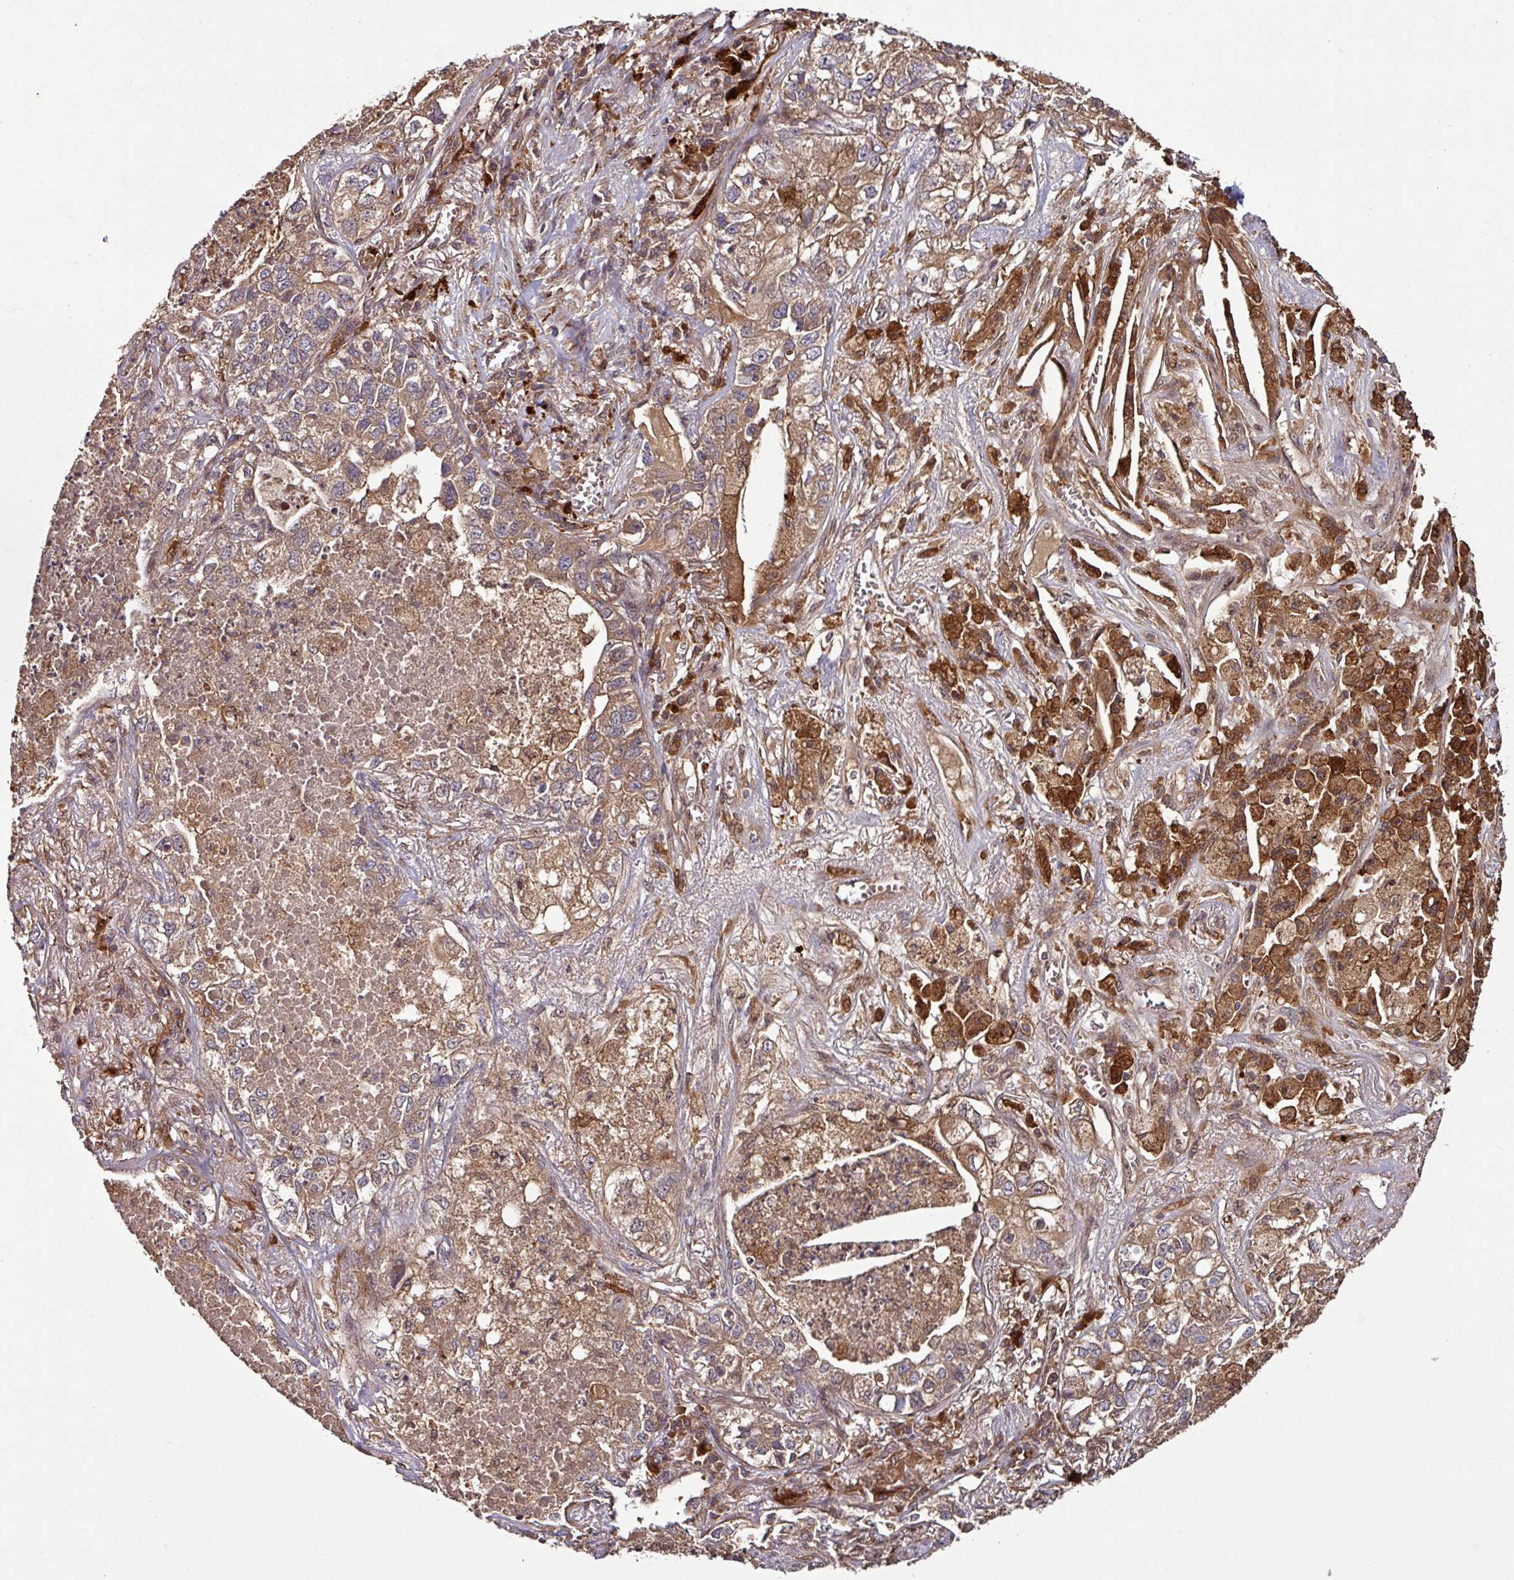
{"staining": {"intensity": "moderate", "quantity": ">75%", "location": "cytoplasmic/membranous"}, "tissue": "lung cancer", "cell_type": "Tumor cells", "image_type": "cancer", "snomed": [{"axis": "morphology", "description": "Adenocarcinoma, NOS"}, {"axis": "topography", "description": "Lung"}], "caption": "Protein expression analysis of adenocarcinoma (lung) displays moderate cytoplasmic/membranous expression in approximately >75% of tumor cells.", "gene": "GNPDA1", "patient": {"sex": "male", "age": 49}}